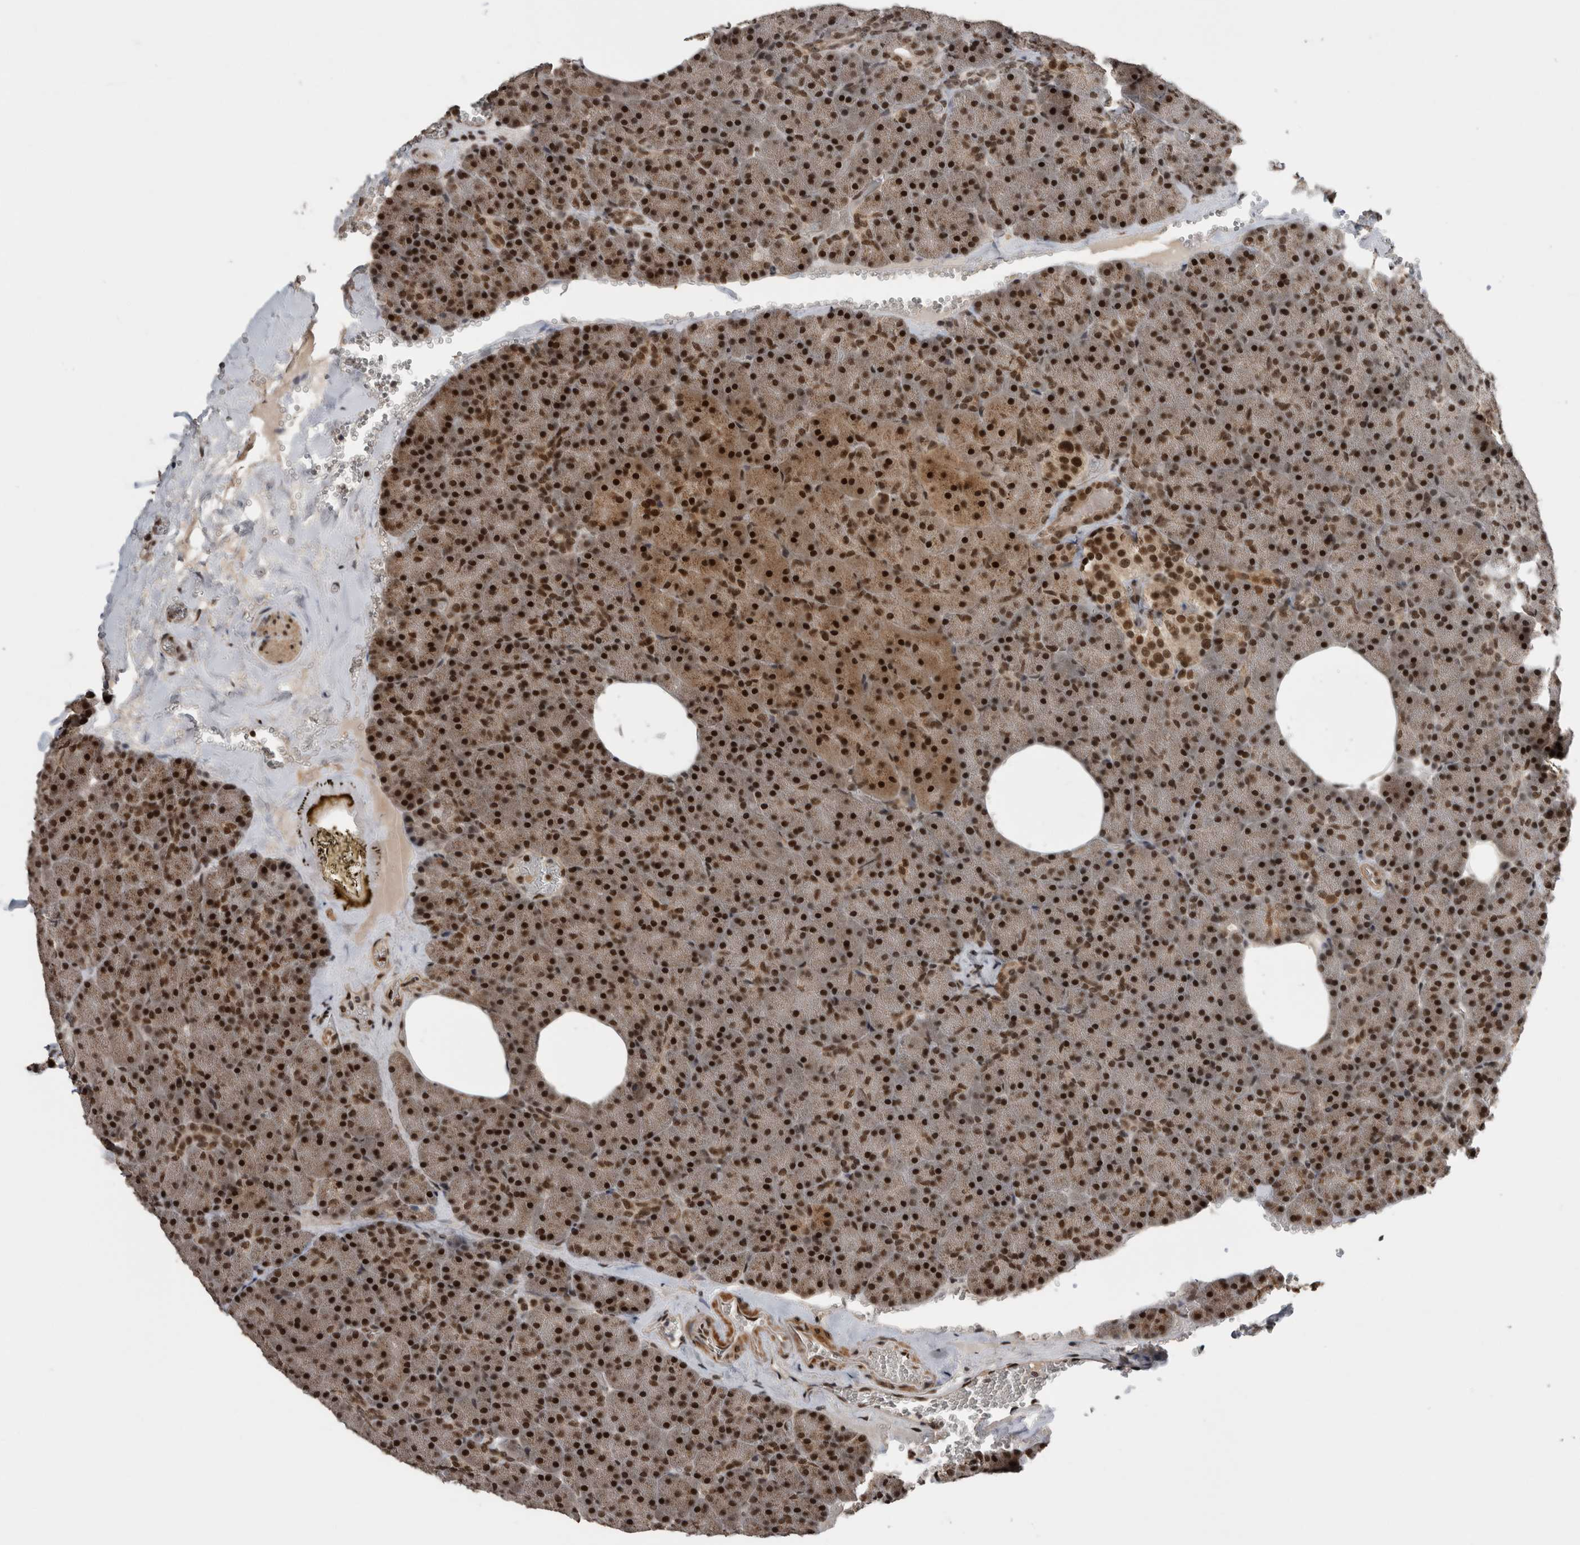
{"staining": {"intensity": "strong", "quantity": ">75%", "location": "nuclear"}, "tissue": "pancreas", "cell_type": "Exocrine glandular cells", "image_type": "normal", "snomed": [{"axis": "morphology", "description": "Normal tissue, NOS"}, {"axis": "morphology", "description": "Carcinoid, malignant, NOS"}, {"axis": "topography", "description": "Pancreas"}], "caption": "IHC of unremarkable human pancreas exhibits high levels of strong nuclear expression in about >75% of exocrine glandular cells. The staining was performed using DAB (3,3'-diaminobenzidine) to visualize the protein expression in brown, while the nuclei were stained in blue with hematoxylin (Magnification: 20x).", "gene": "CPSF2", "patient": {"sex": "female", "age": 35}}